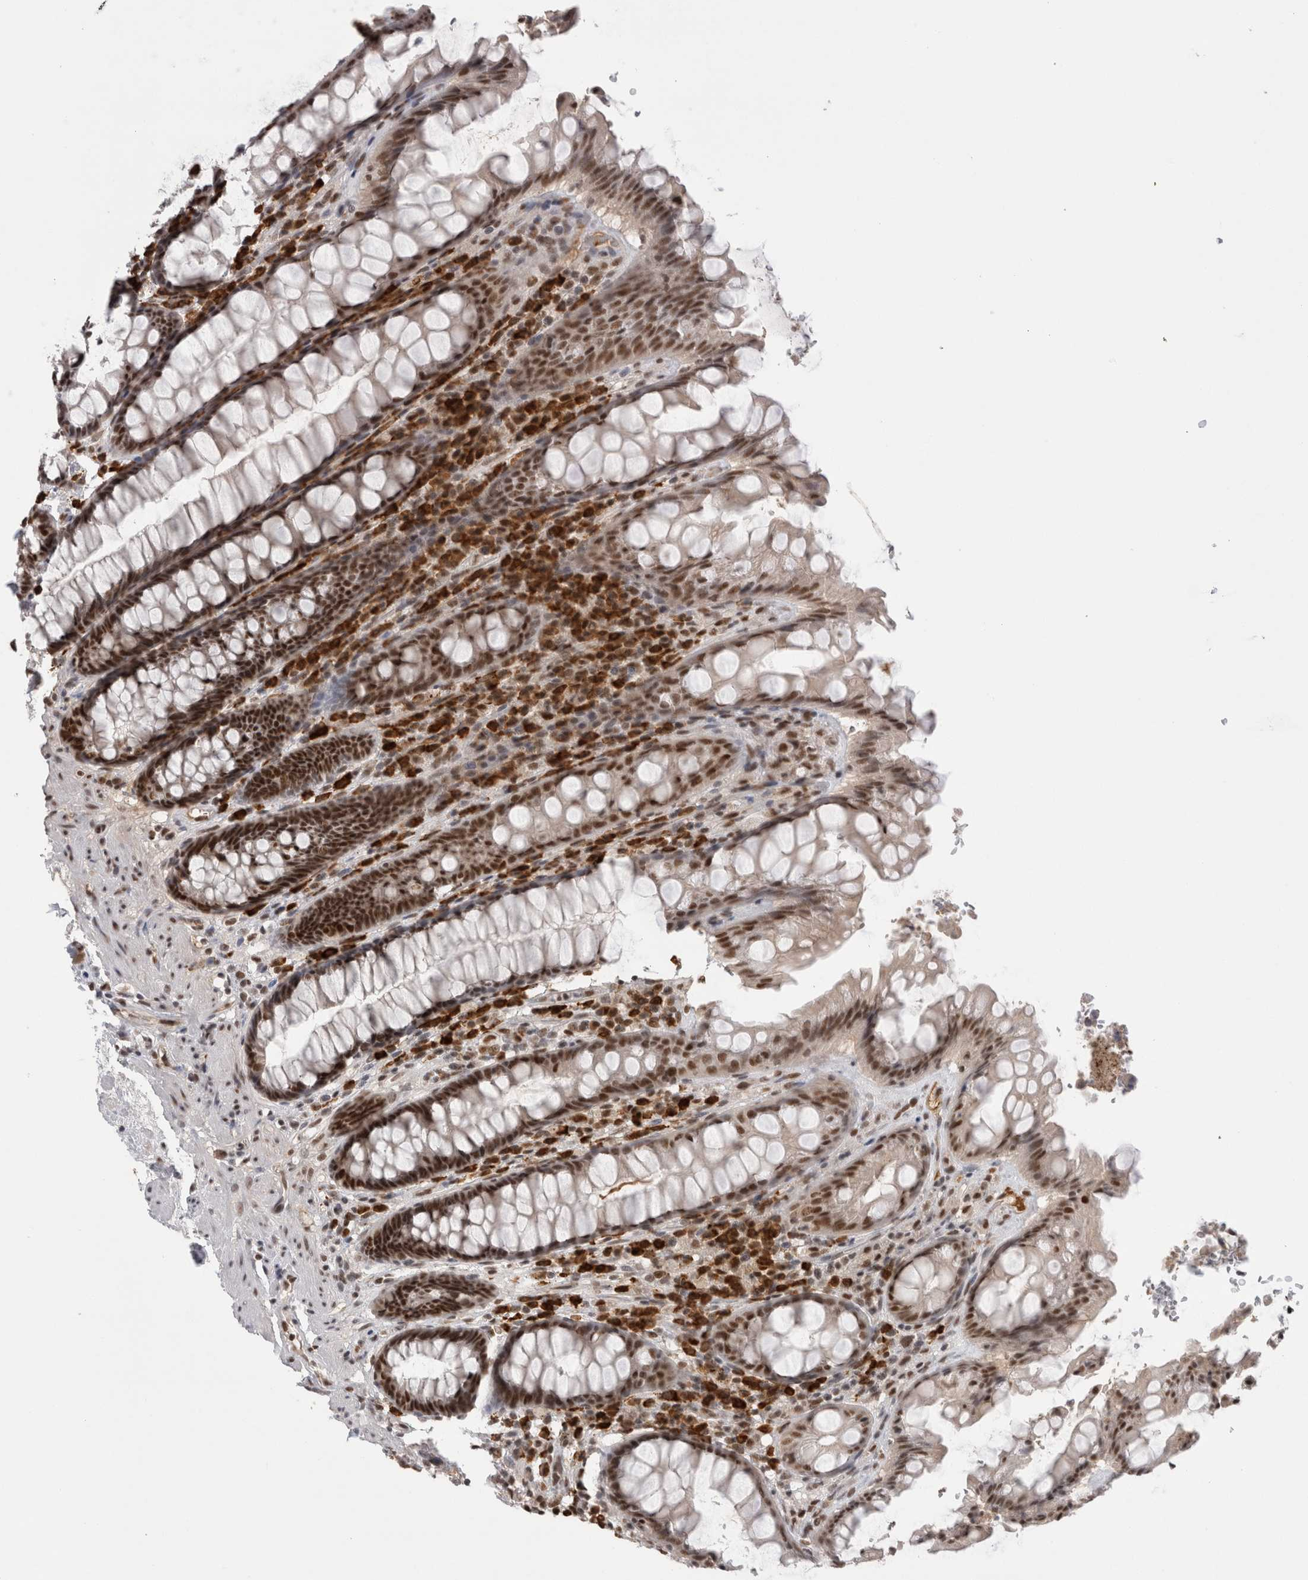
{"staining": {"intensity": "moderate", "quantity": ">75%", "location": "nuclear"}, "tissue": "rectum", "cell_type": "Glandular cells", "image_type": "normal", "snomed": [{"axis": "morphology", "description": "Normal tissue, NOS"}, {"axis": "topography", "description": "Rectum"}], "caption": "Immunohistochemistry (IHC) of unremarkable human rectum reveals medium levels of moderate nuclear expression in approximately >75% of glandular cells.", "gene": "ZNF24", "patient": {"sex": "male", "age": 64}}